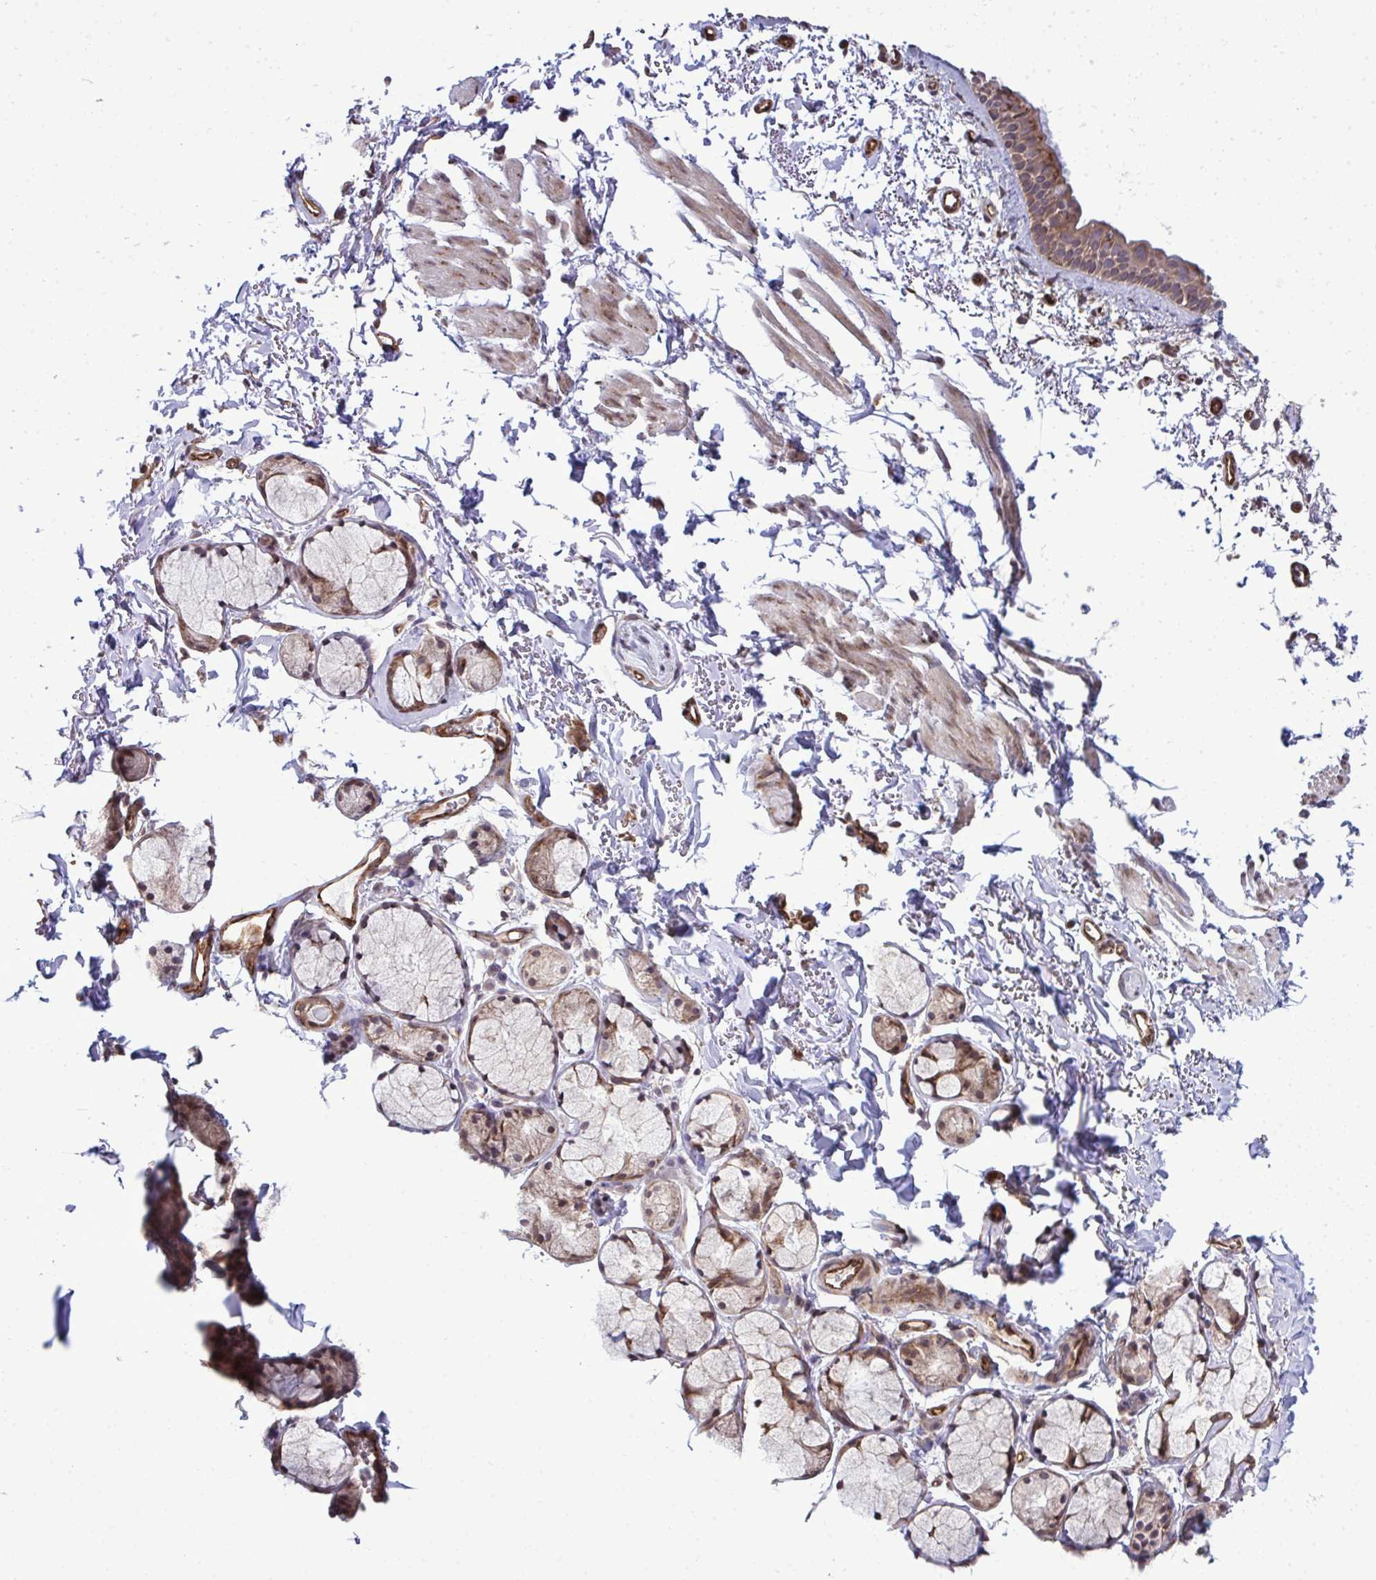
{"staining": {"intensity": "strong", "quantity": "25%-75%", "location": "cytoplasmic/membranous"}, "tissue": "bronchus", "cell_type": "Respiratory epithelial cells", "image_type": "normal", "snomed": [{"axis": "morphology", "description": "Normal tissue, NOS"}, {"axis": "topography", "description": "Cartilage tissue"}, {"axis": "topography", "description": "Bronchus"}, {"axis": "topography", "description": "Peripheral nerve tissue"}], "caption": "Protein expression analysis of benign bronchus displays strong cytoplasmic/membranous expression in approximately 25%-75% of respiratory epithelial cells.", "gene": "FUT10", "patient": {"sex": "female", "age": 59}}